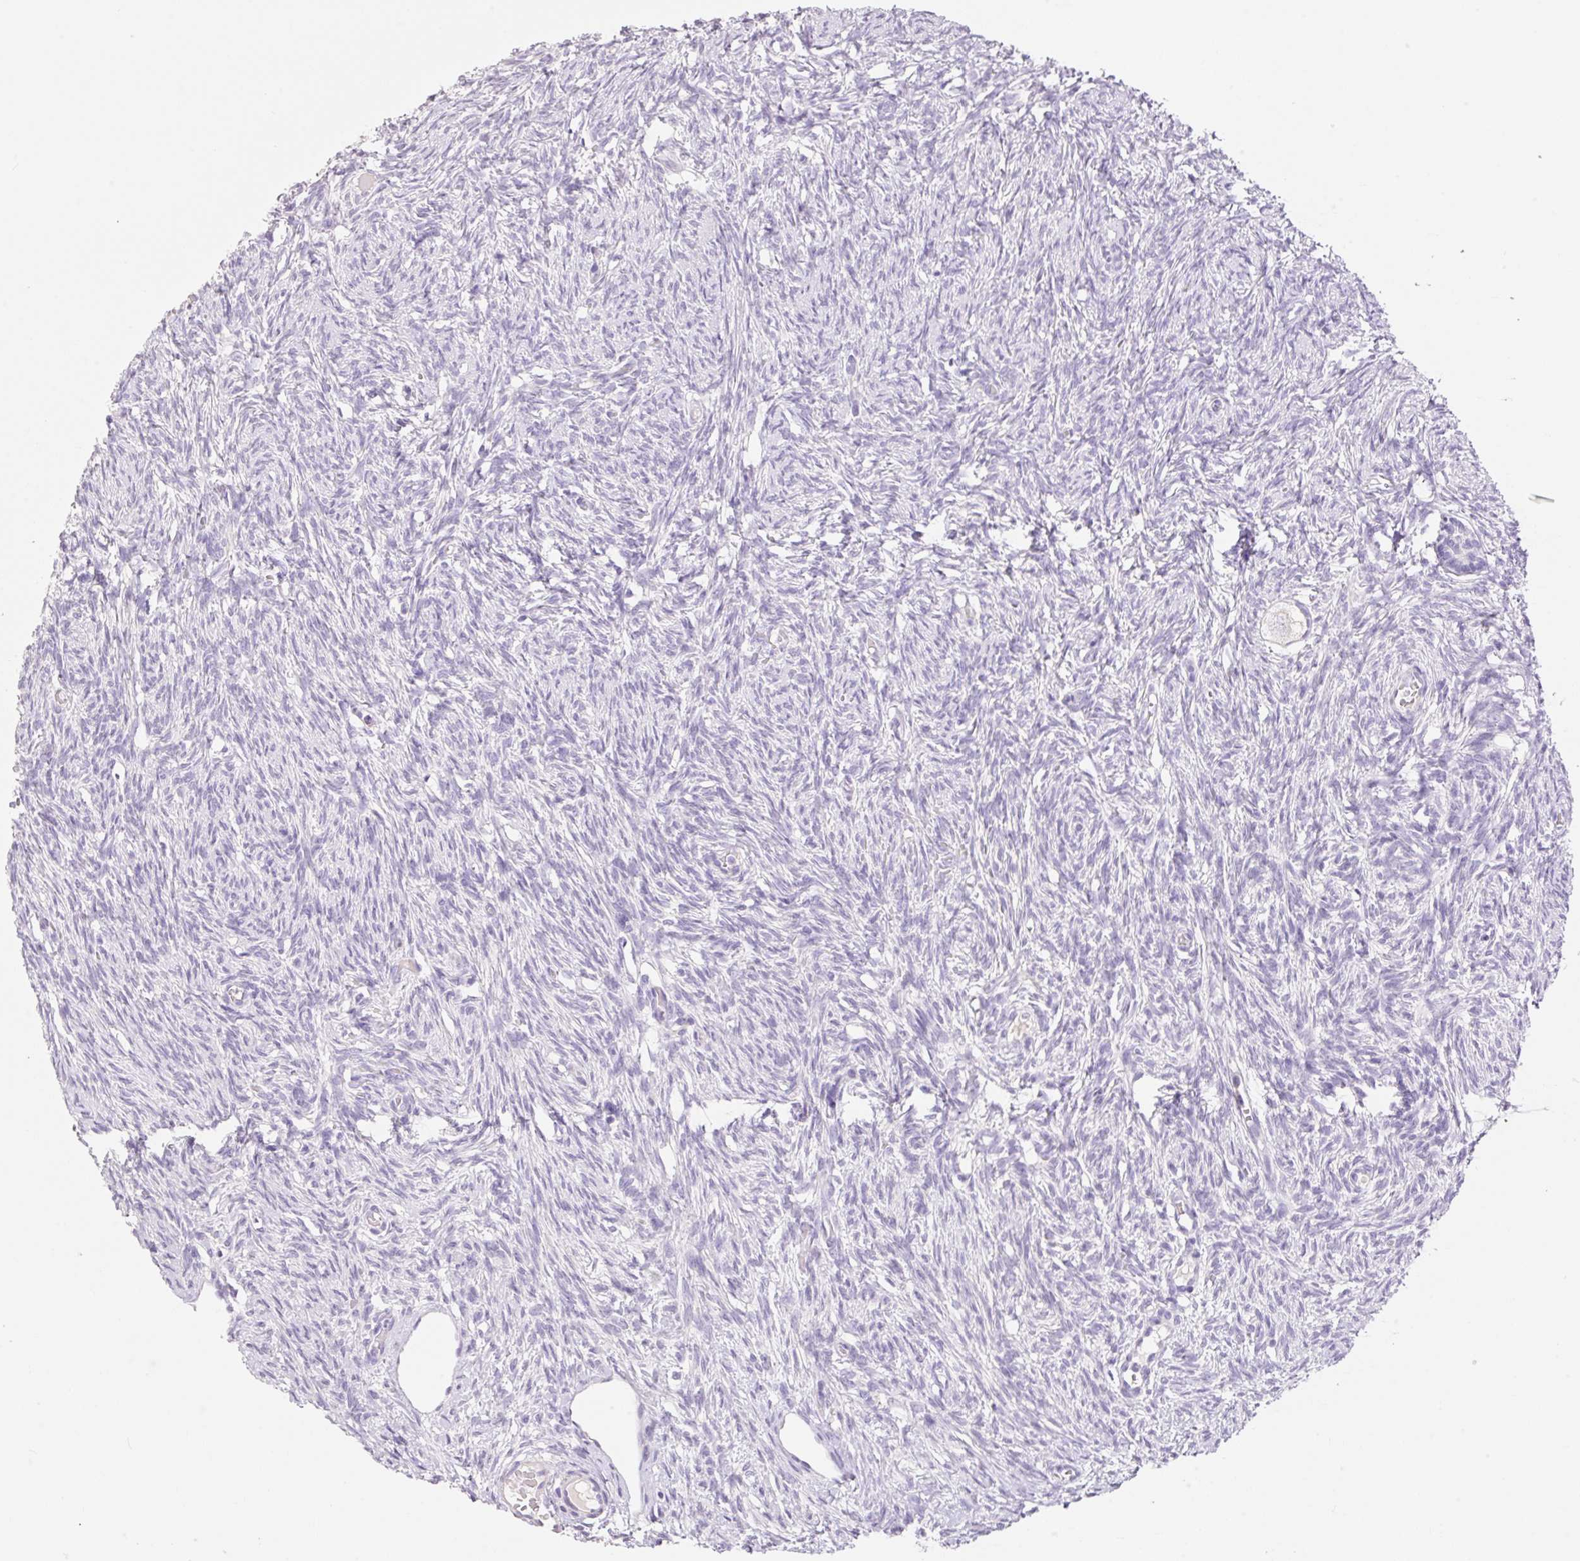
{"staining": {"intensity": "negative", "quantity": "none", "location": "none"}, "tissue": "ovary", "cell_type": "Follicle cells", "image_type": "normal", "snomed": [{"axis": "morphology", "description": "Normal tissue, NOS"}, {"axis": "topography", "description": "Ovary"}], "caption": "A high-resolution image shows immunohistochemistry staining of benign ovary, which shows no significant expression in follicle cells. (Immunohistochemistry (ihc), brightfield microscopy, high magnification).", "gene": "HCRTR2", "patient": {"sex": "female", "age": 33}}